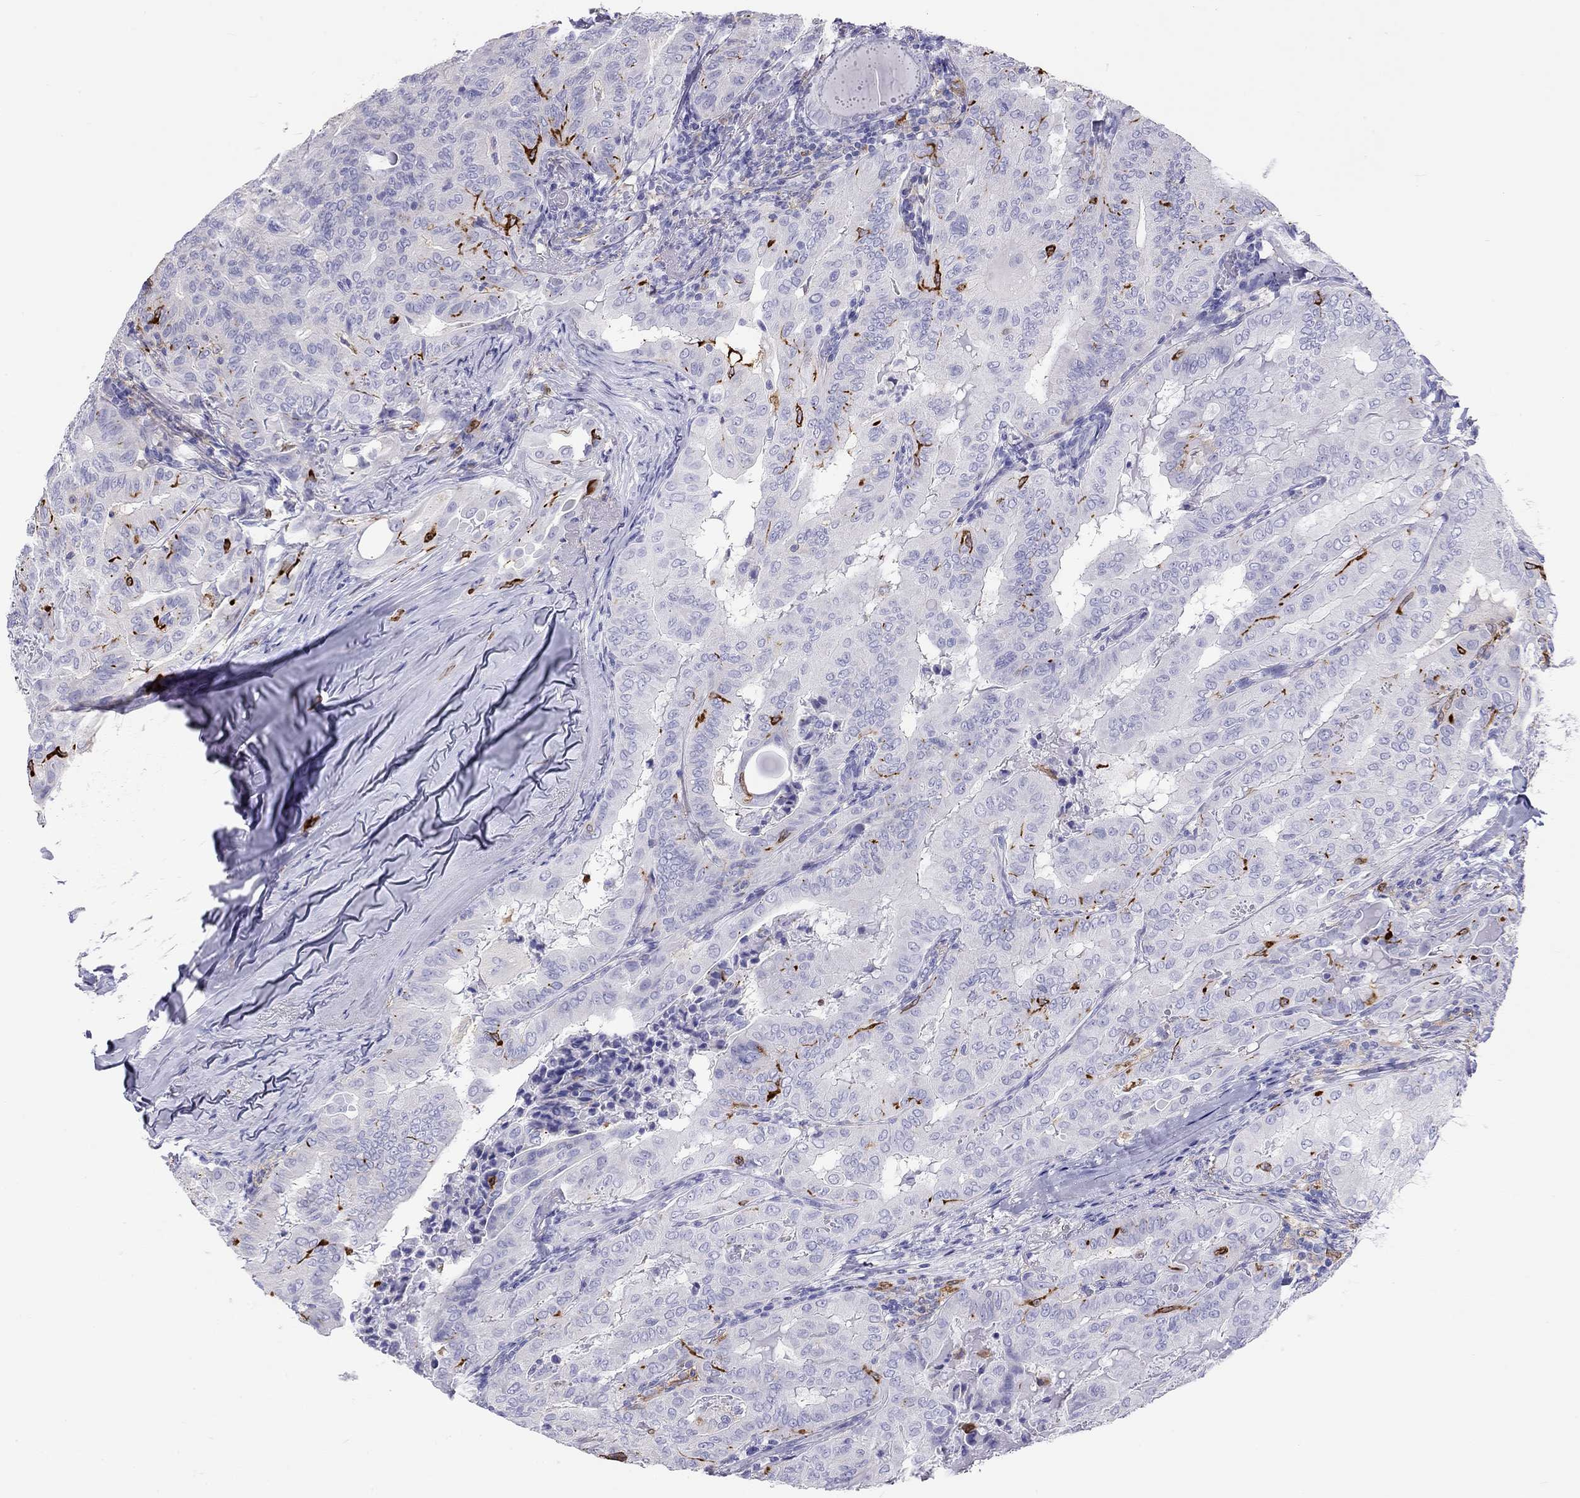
{"staining": {"intensity": "negative", "quantity": "none", "location": "none"}, "tissue": "thyroid cancer", "cell_type": "Tumor cells", "image_type": "cancer", "snomed": [{"axis": "morphology", "description": "Papillary adenocarcinoma, NOS"}, {"axis": "topography", "description": "Thyroid gland"}], "caption": "The image exhibits no staining of tumor cells in thyroid cancer (papillary adenocarcinoma).", "gene": "HLA-DQB2", "patient": {"sex": "female", "age": 68}}